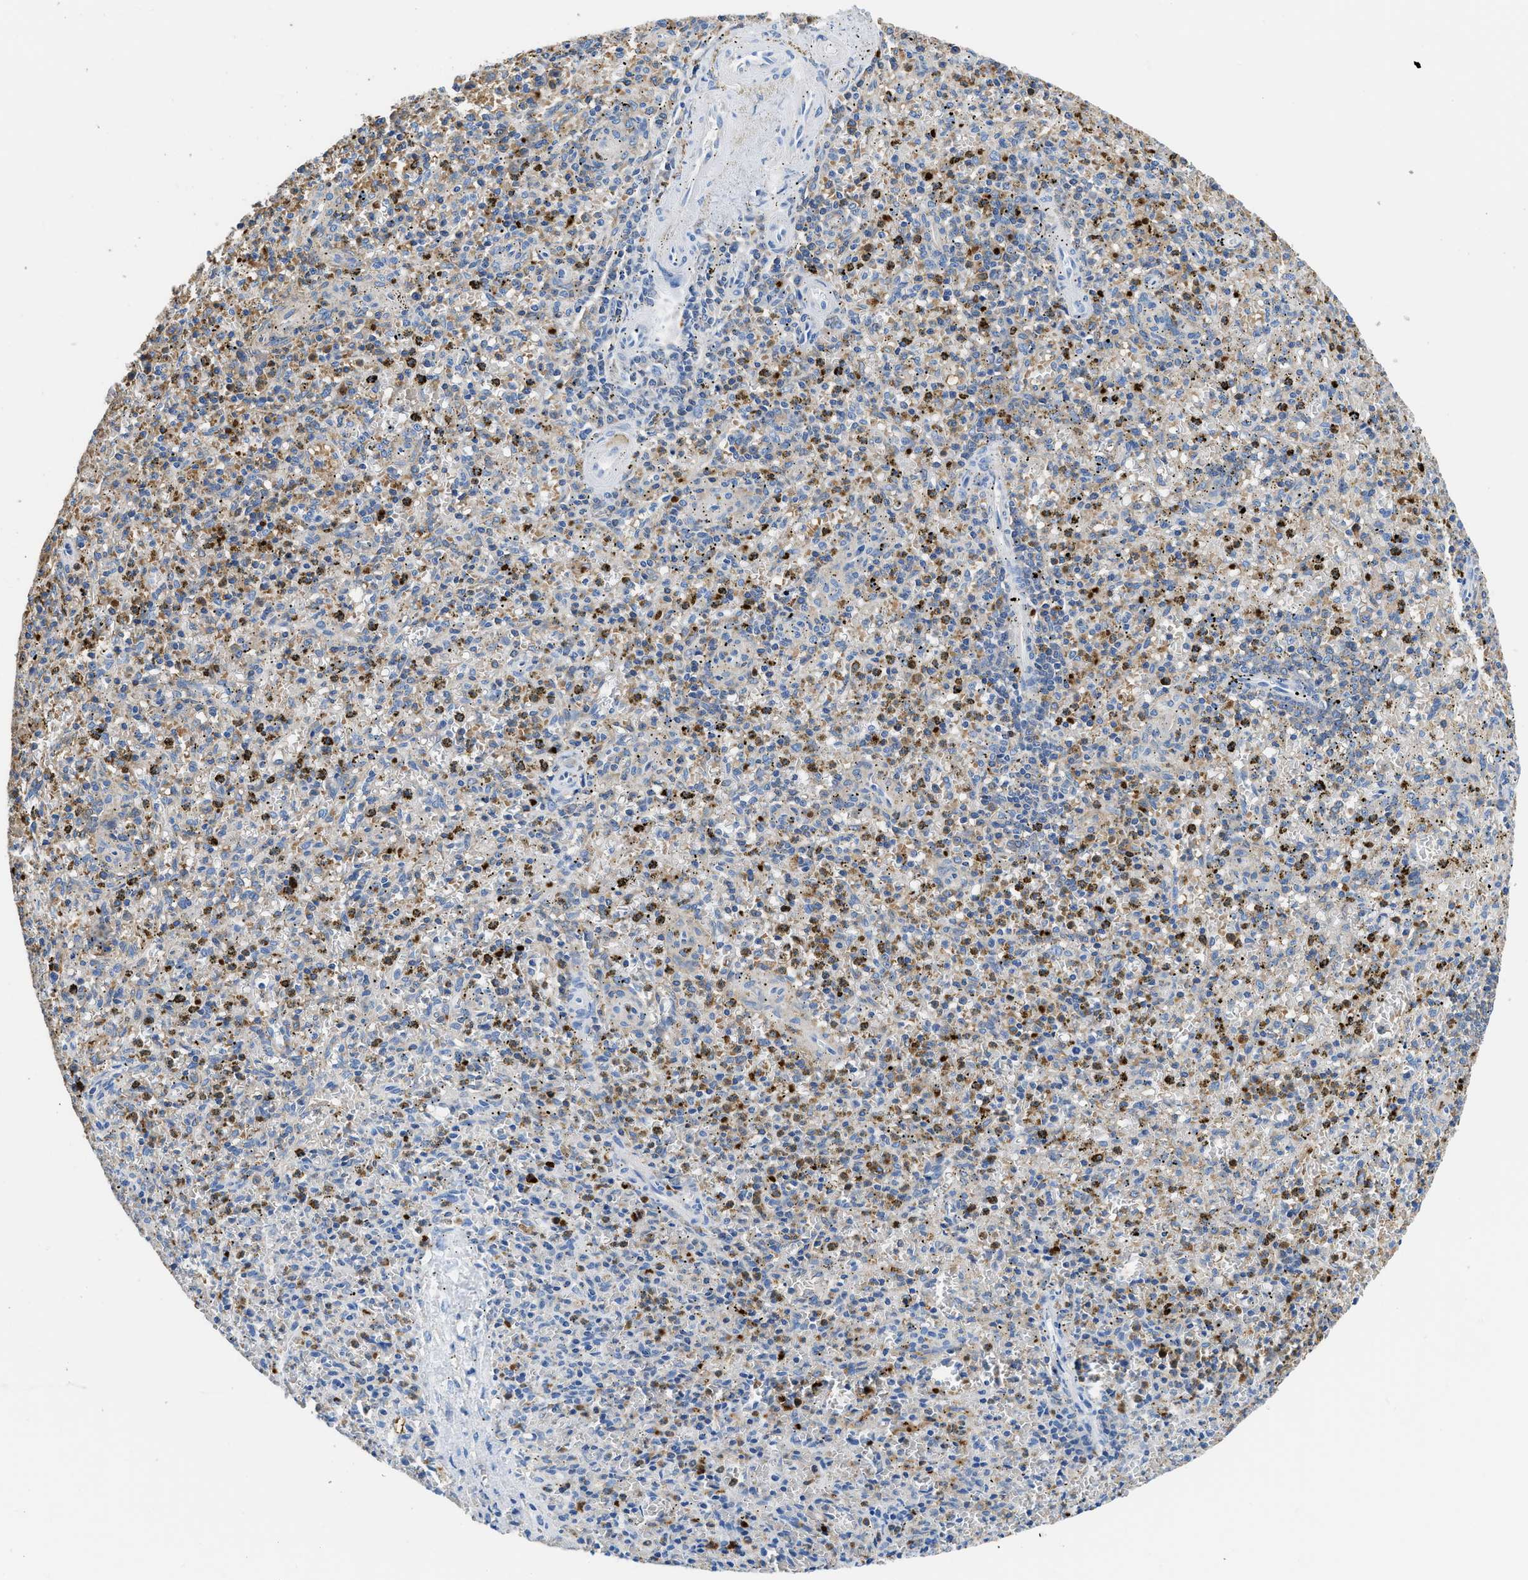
{"staining": {"intensity": "moderate", "quantity": "<25%", "location": "cytoplasmic/membranous"}, "tissue": "spleen", "cell_type": "Cells in red pulp", "image_type": "normal", "snomed": [{"axis": "morphology", "description": "Normal tissue, NOS"}, {"axis": "topography", "description": "Spleen"}], "caption": "IHC histopathology image of normal spleen: human spleen stained using IHC displays low levels of moderate protein expression localized specifically in the cytoplasmic/membranous of cells in red pulp, appearing as a cytoplasmic/membranous brown color.", "gene": "NEB", "patient": {"sex": "male", "age": 72}}